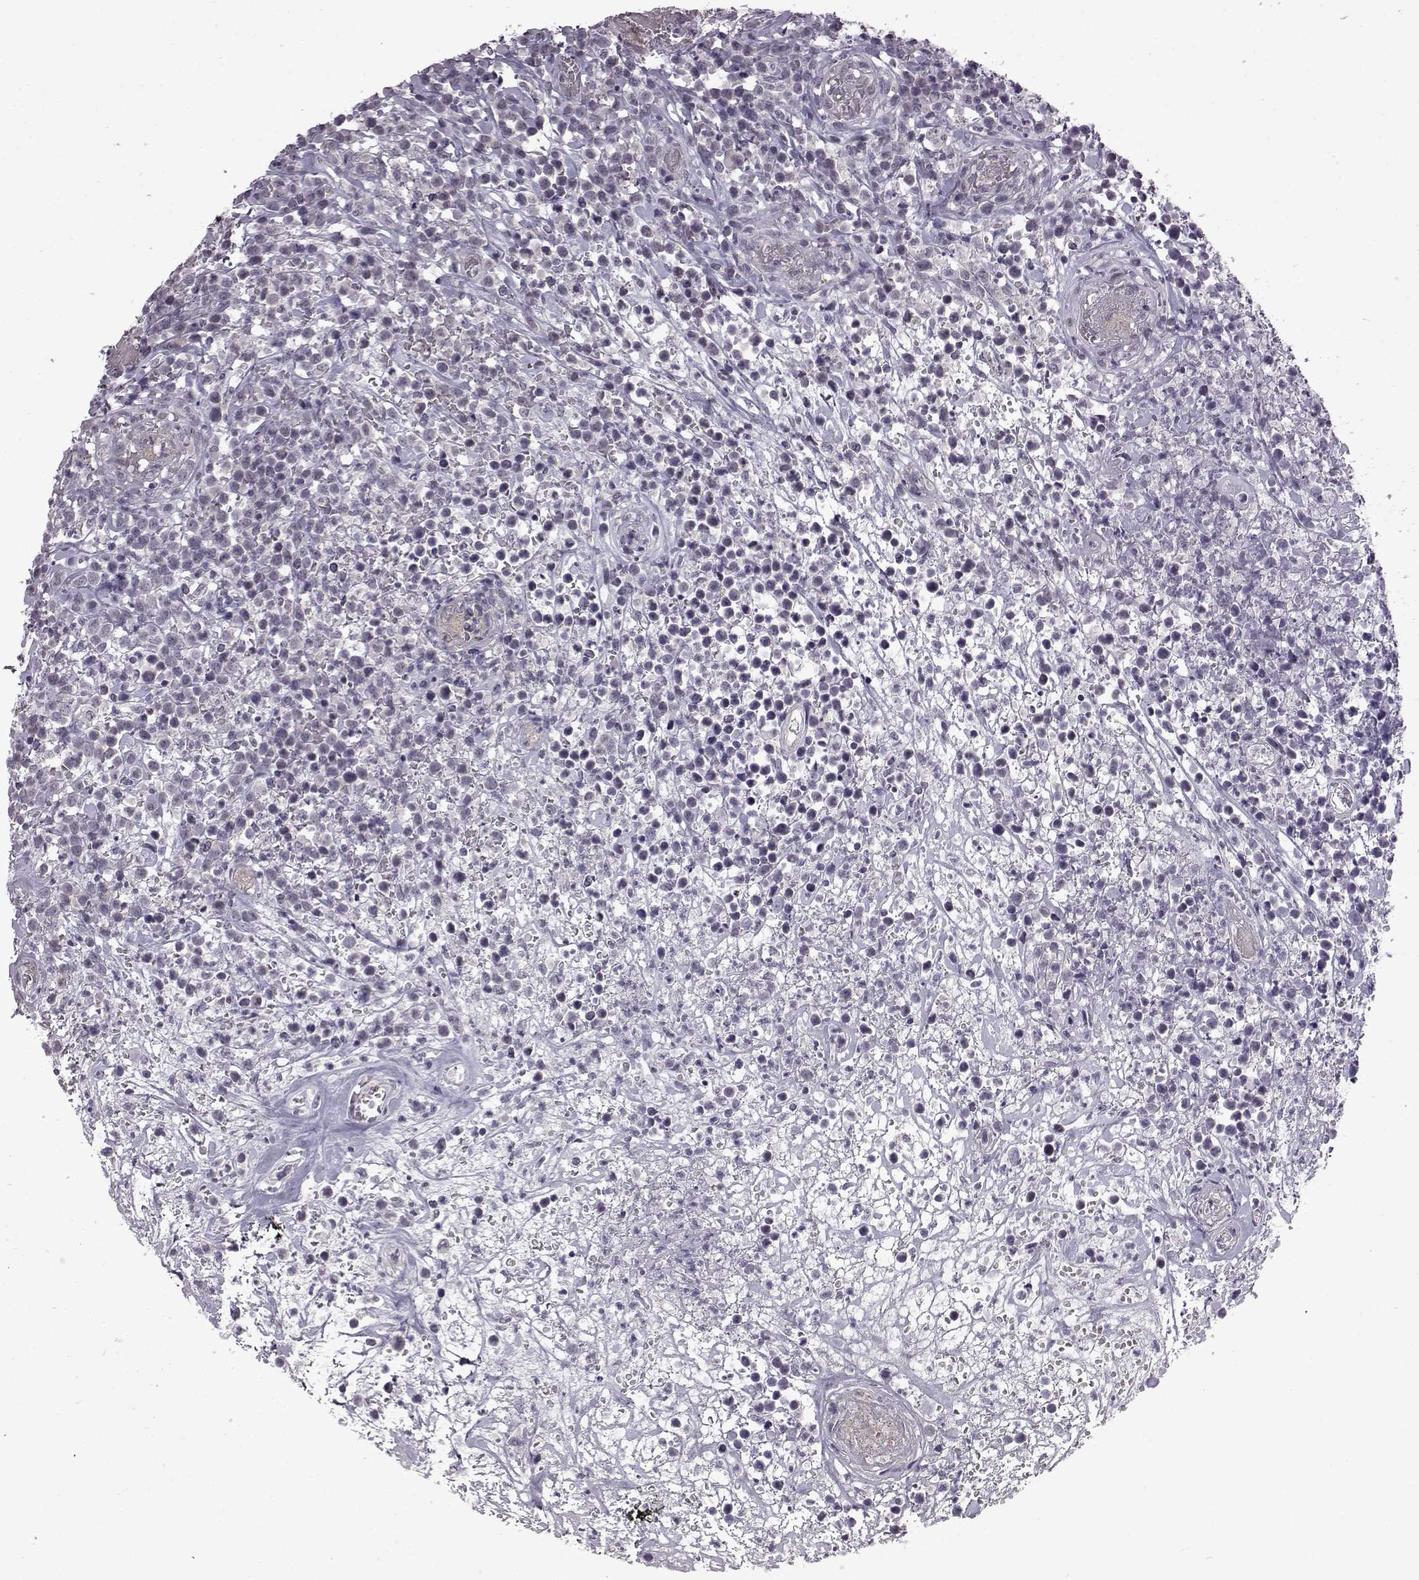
{"staining": {"intensity": "negative", "quantity": "none", "location": "none"}, "tissue": "lymphoma", "cell_type": "Tumor cells", "image_type": "cancer", "snomed": [{"axis": "morphology", "description": "Malignant lymphoma, non-Hodgkin's type, High grade"}, {"axis": "topography", "description": "Soft tissue"}], "caption": "A histopathology image of malignant lymphoma, non-Hodgkin's type (high-grade) stained for a protein reveals no brown staining in tumor cells.", "gene": "SYNPO2", "patient": {"sex": "female", "age": 56}}